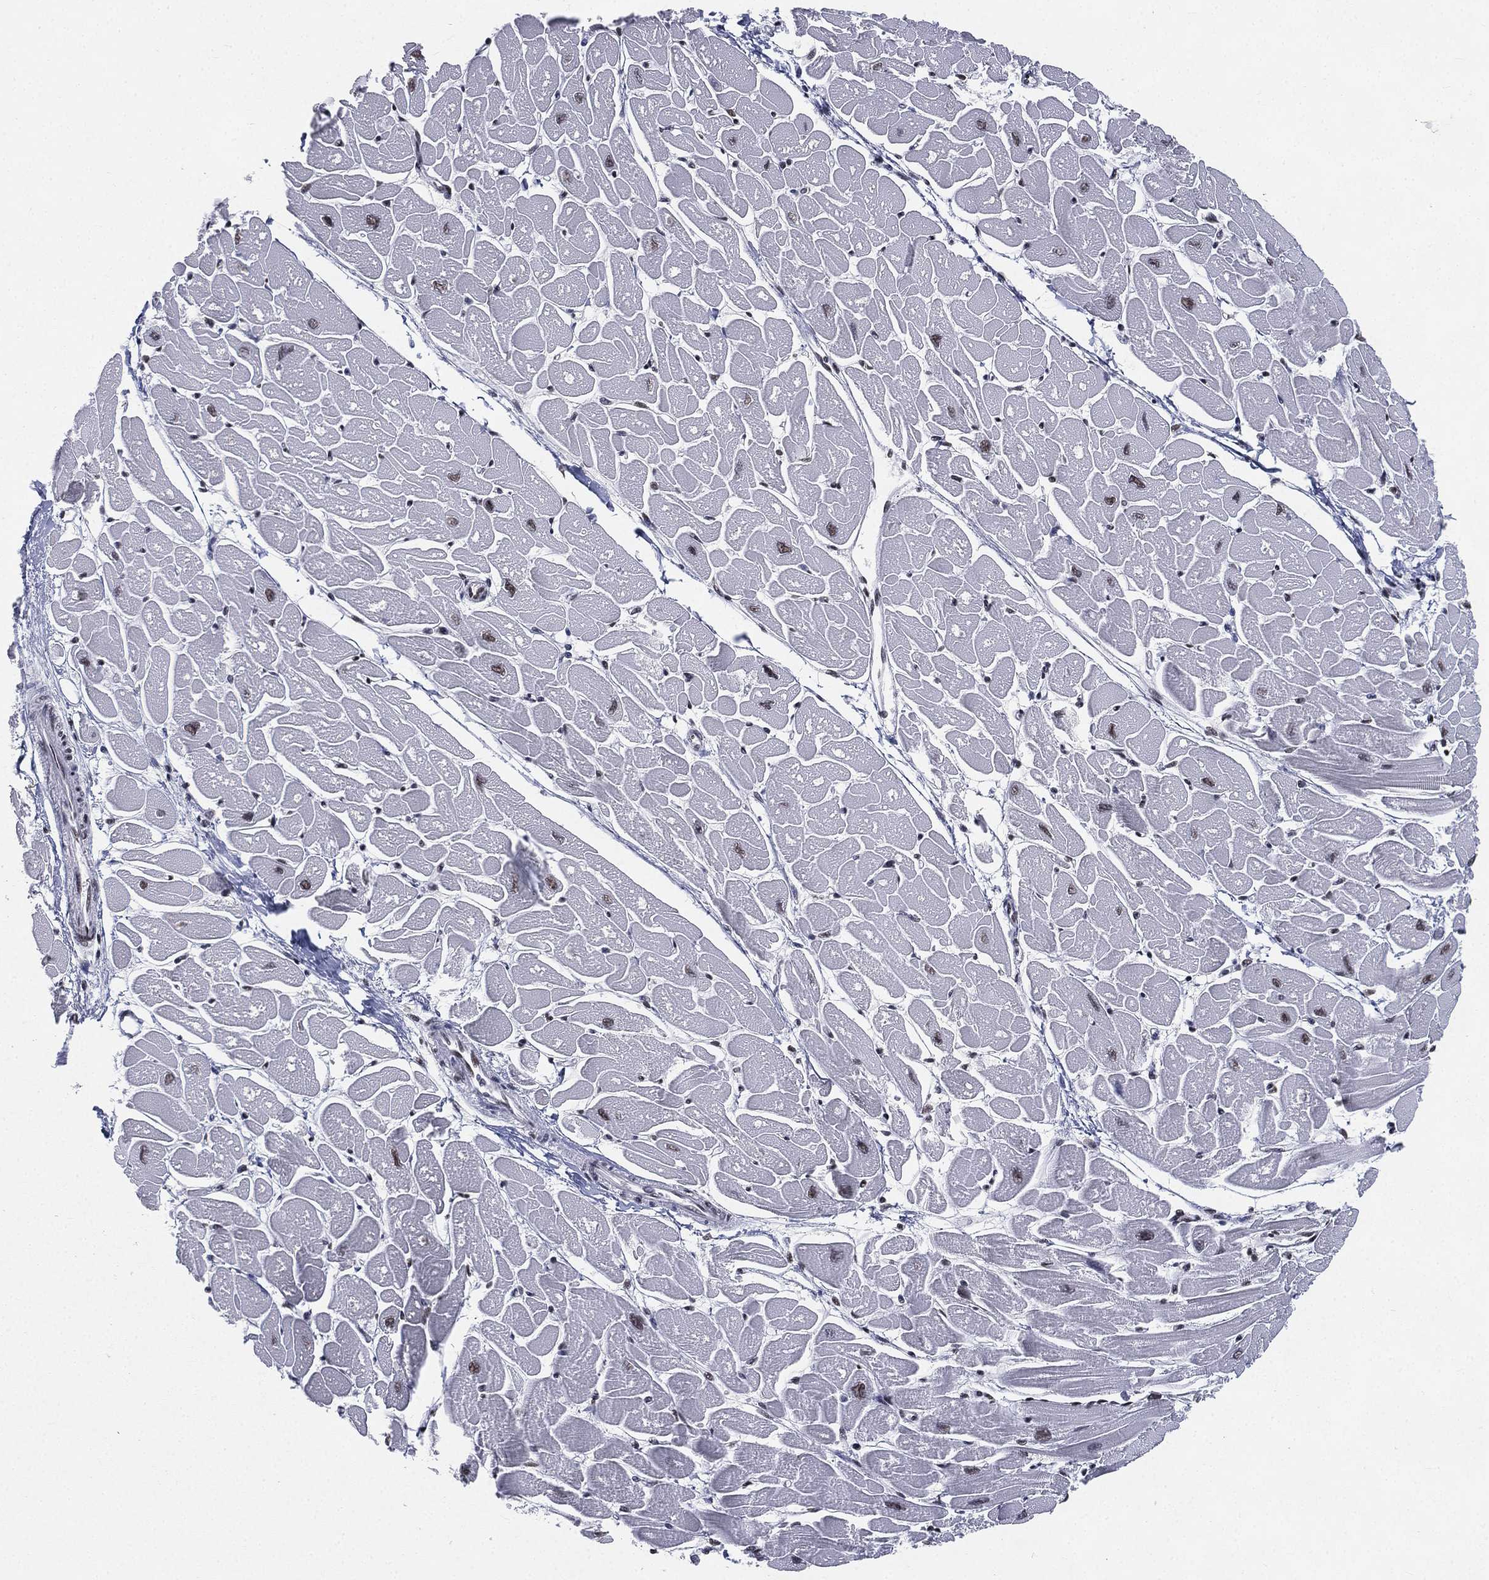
{"staining": {"intensity": "strong", "quantity": "<25%", "location": "nuclear"}, "tissue": "heart muscle", "cell_type": "Cardiomyocytes", "image_type": "normal", "snomed": [{"axis": "morphology", "description": "Normal tissue, NOS"}, {"axis": "topography", "description": "Heart"}], "caption": "Brown immunohistochemical staining in normal human heart muscle displays strong nuclear positivity in about <25% of cardiomyocytes.", "gene": "FUBP3", "patient": {"sex": "male", "age": 57}}